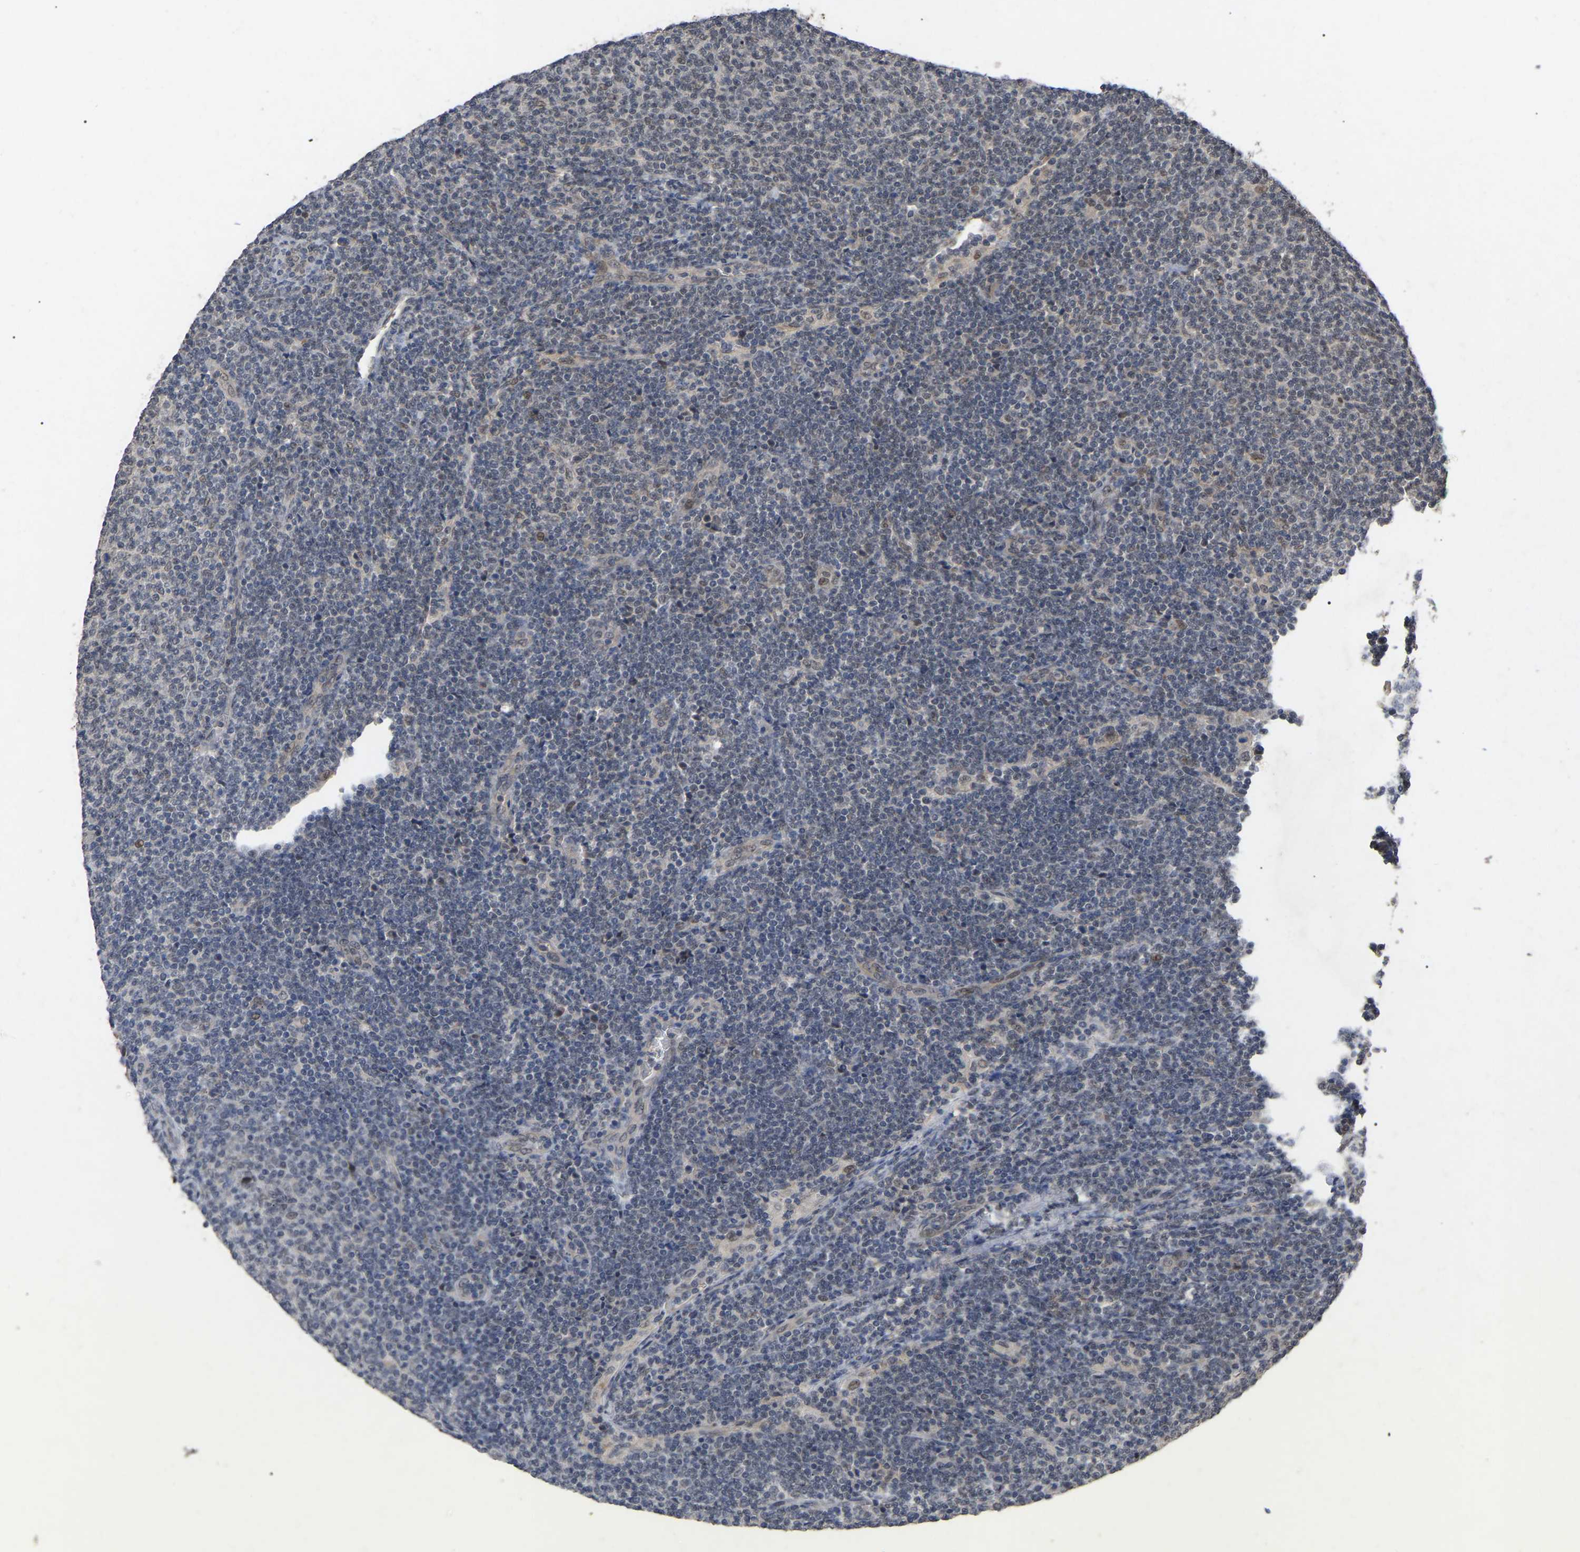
{"staining": {"intensity": "weak", "quantity": "25%-75%", "location": "nuclear"}, "tissue": "lymphoma", "cell_type": "Tumor cells", "image_type": "cancer", "snomed": [{"axis": "morphology", "description": "Malignant lymphoma, non-Hodgkin's type, Low grade"}, {"axis": "topography", "description": "Lymph node"}], "caption": "Malignant lymphoma, non-Hodgkin's type (low-grade) tissue exhibits weak nuclear staining in approximately 25%-75% of tumor cells, visualized by immunohistochemistry. Ihc stains the protein in brown and the nuclei are stained blue.", "gene": "JAZF1", "patient": {"sex": "male", "age": 66}}